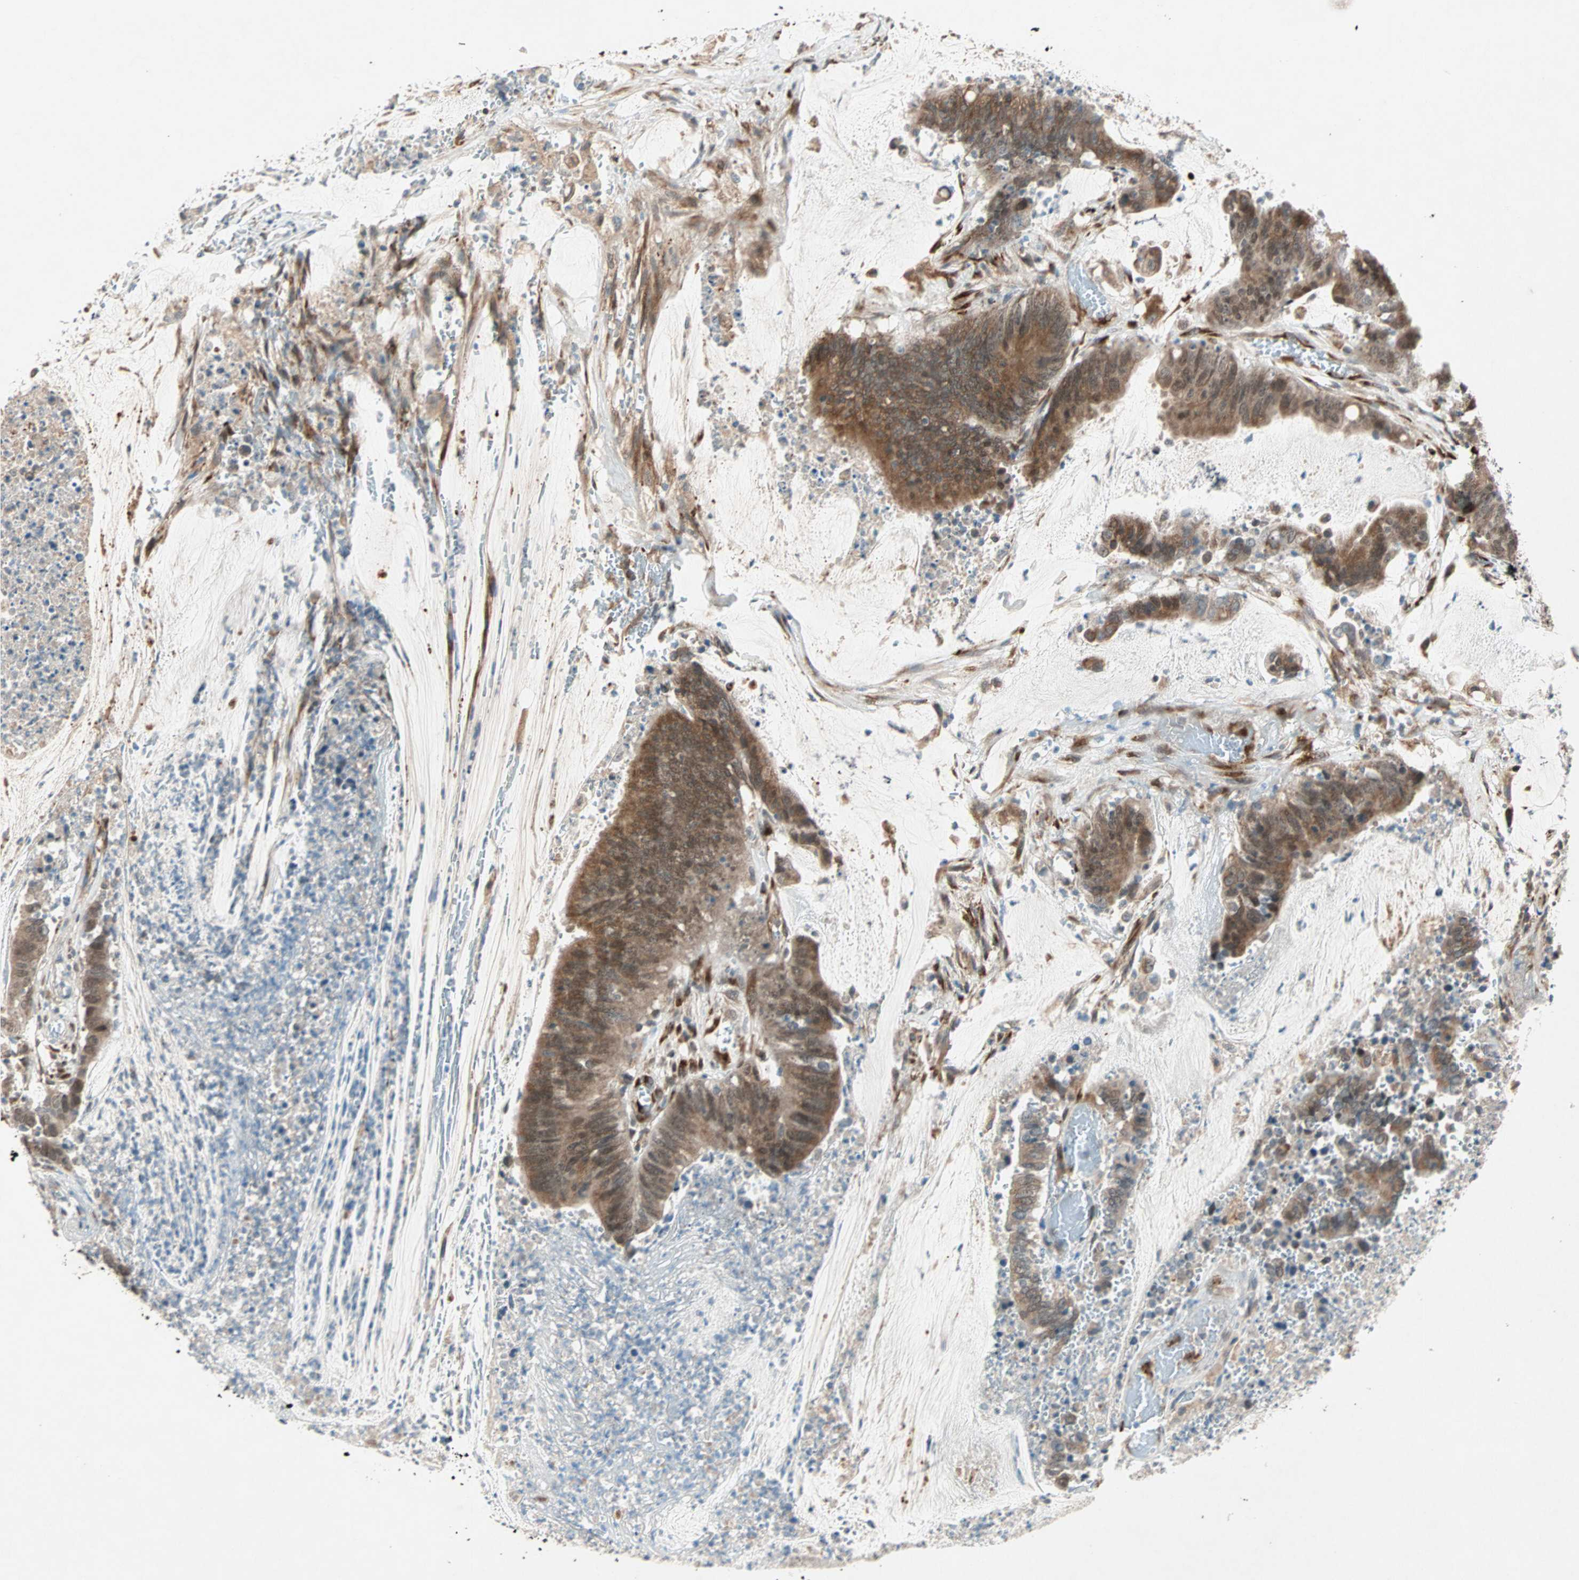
{"staining": {"intensity": "moderate", "quantity": ">75%", "location": "cytoplasmic/membranous,nuclear"}, "tissue": "colorectal cancer", "cell_type": "Tumor cells", "image_type": "cancer", "snomed": [{"axis": "morphology", "description": "Adenocarcinoma, NOS"}, {"axis": "topography", "description": "Rectum"}], "caption": "Colorectal cancer (adenocarcinoma) tissue reveals moderate cytoplasmic/membranous and nuclear positivity in about >75% of tumor cells", "gene": "ZNF37A", "patient": {"sex": "female", "age": 66}}